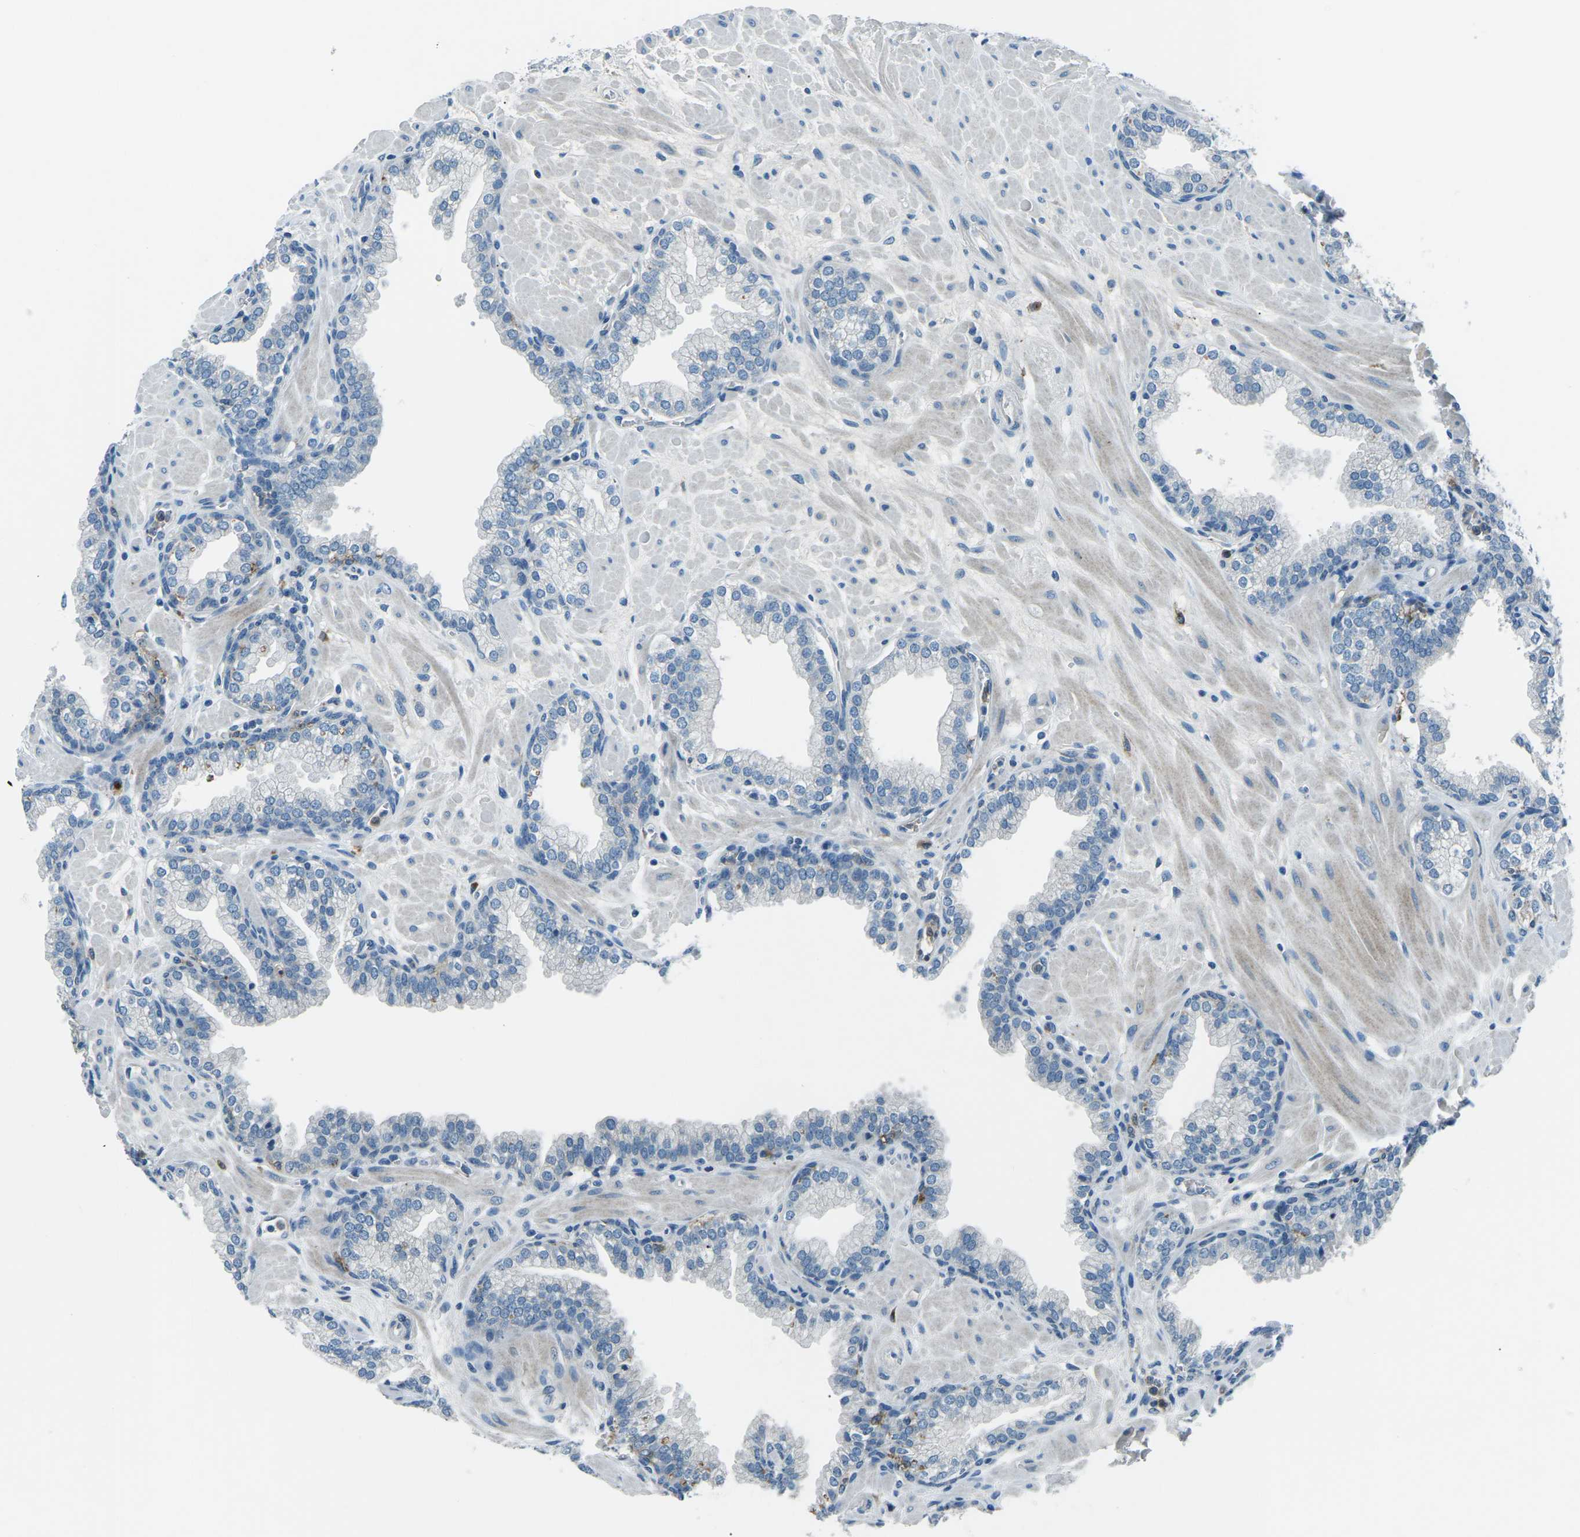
{"staining": {"intensity": "negative", "quantity": "none", "location": "none"}, "tissue": "prostate", "cell_type": "Glandular cells", "image_type": "normal", "snomed": [{"axis": "morphology", "description": "Normal tissue, NOS"}, {"axis": "morphology", "description": "Urothelial carcinoma, Low grade"}, {"axis": "topography", "description": "Urinary bladder"}, {"axis": "topography", "description": "Prostate"}], "caption": "Prostate stained for a protein using immunohistochemistry displays no staining glandular cells.", "gene": "CD1D", "patient": {"sex": "male", "age": 60}}